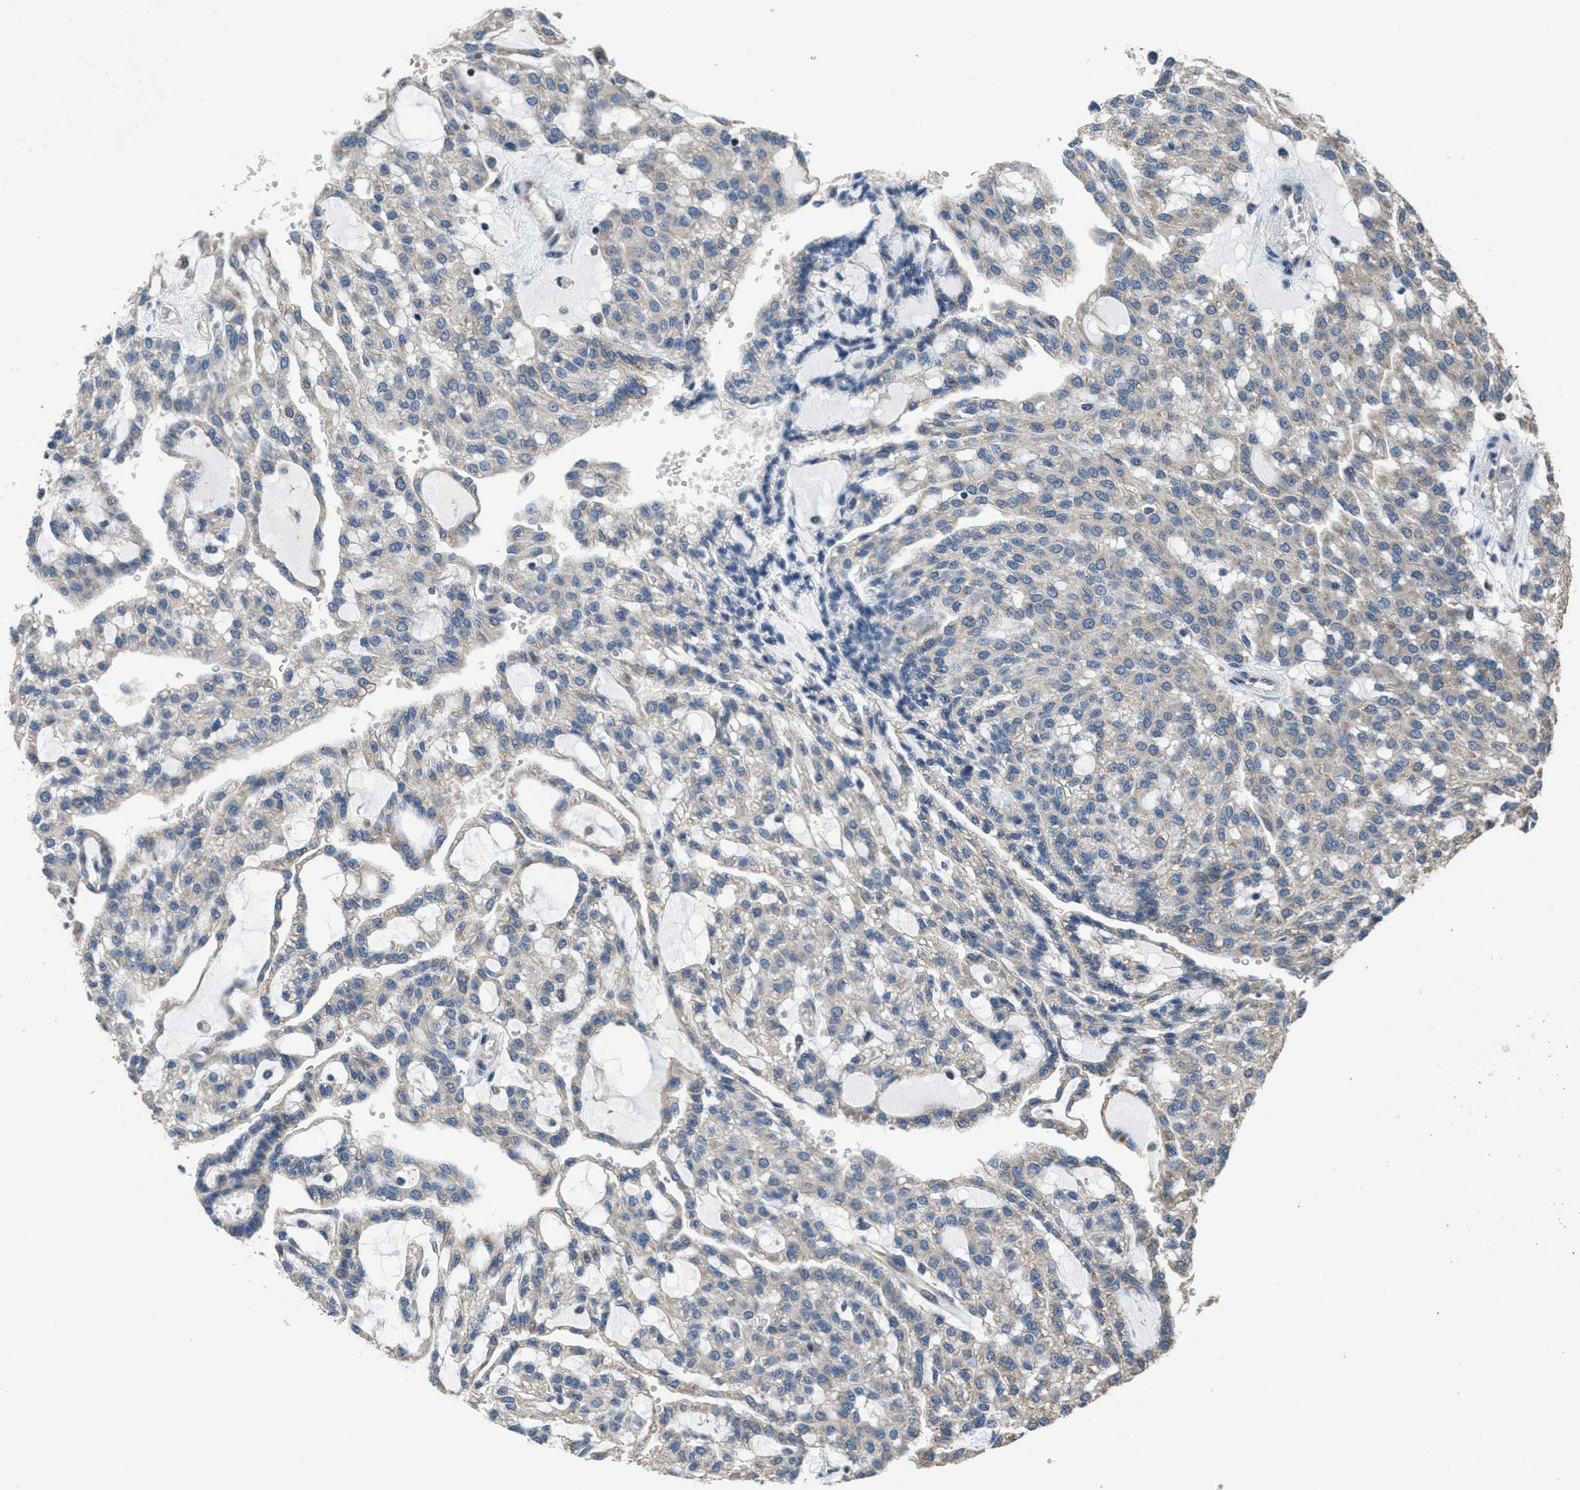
{"staining": {"intensity": "negative", "quantity": "none", "location": "none"}, "tissue": "renal cancer", "cell_type": "Tumor cells", "image_type": "cancer", "snomed": [{"axis": "morphology", "description": "Adenocarcinoma, NOS"}, {"axis": "topography", "description": "Kidney"}], "caption": "Tumor cells are negative for brown protein staining in renal cancer (adenocarcinoma). (DAB immunohistochemistry (IHC), high magnification).", "gene": "NAT1", "patient": {"sex": "male", "age": 63}}